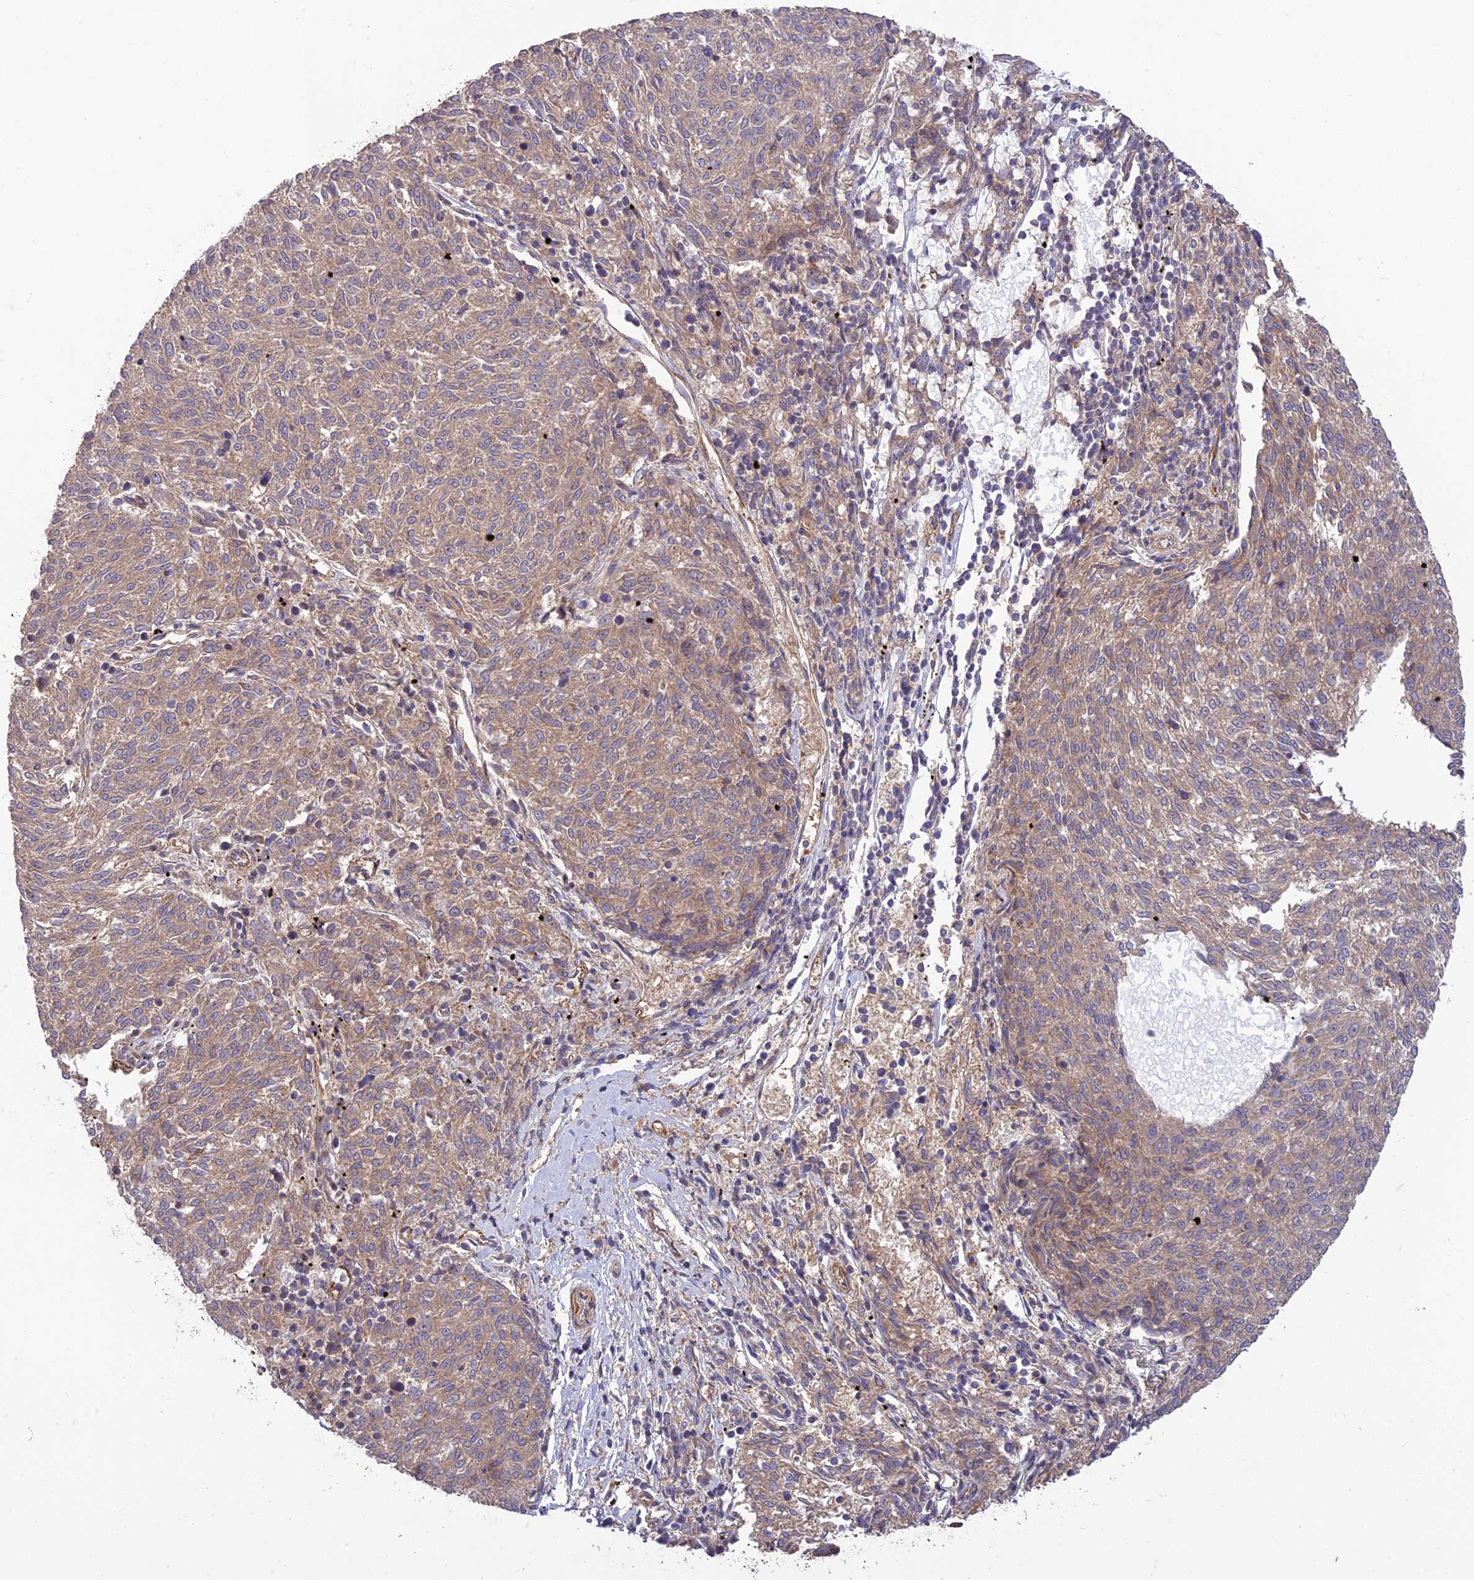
{"staining": {"intensity": "weak", "quantity": "<25%", "location": "cytoplasmic/membranous"}, "tissue": "melanoma", "cell_type": "Tumor cells", "image_type": "cancer", "snomed": [{"axis": "morphology", "description": "Malignant melanoma, NOS"}, {"axis": "topography", "description": "Skin"}], "caption": "IHC histopathology image of neoplastic tissue: melanoma stained with DAB (3,3'-diaminobenzidine) exhibits no significant protein expression in tumor cells.", "gene": "TMEM131L", "patient": {"sex": "female", "age": 72}}